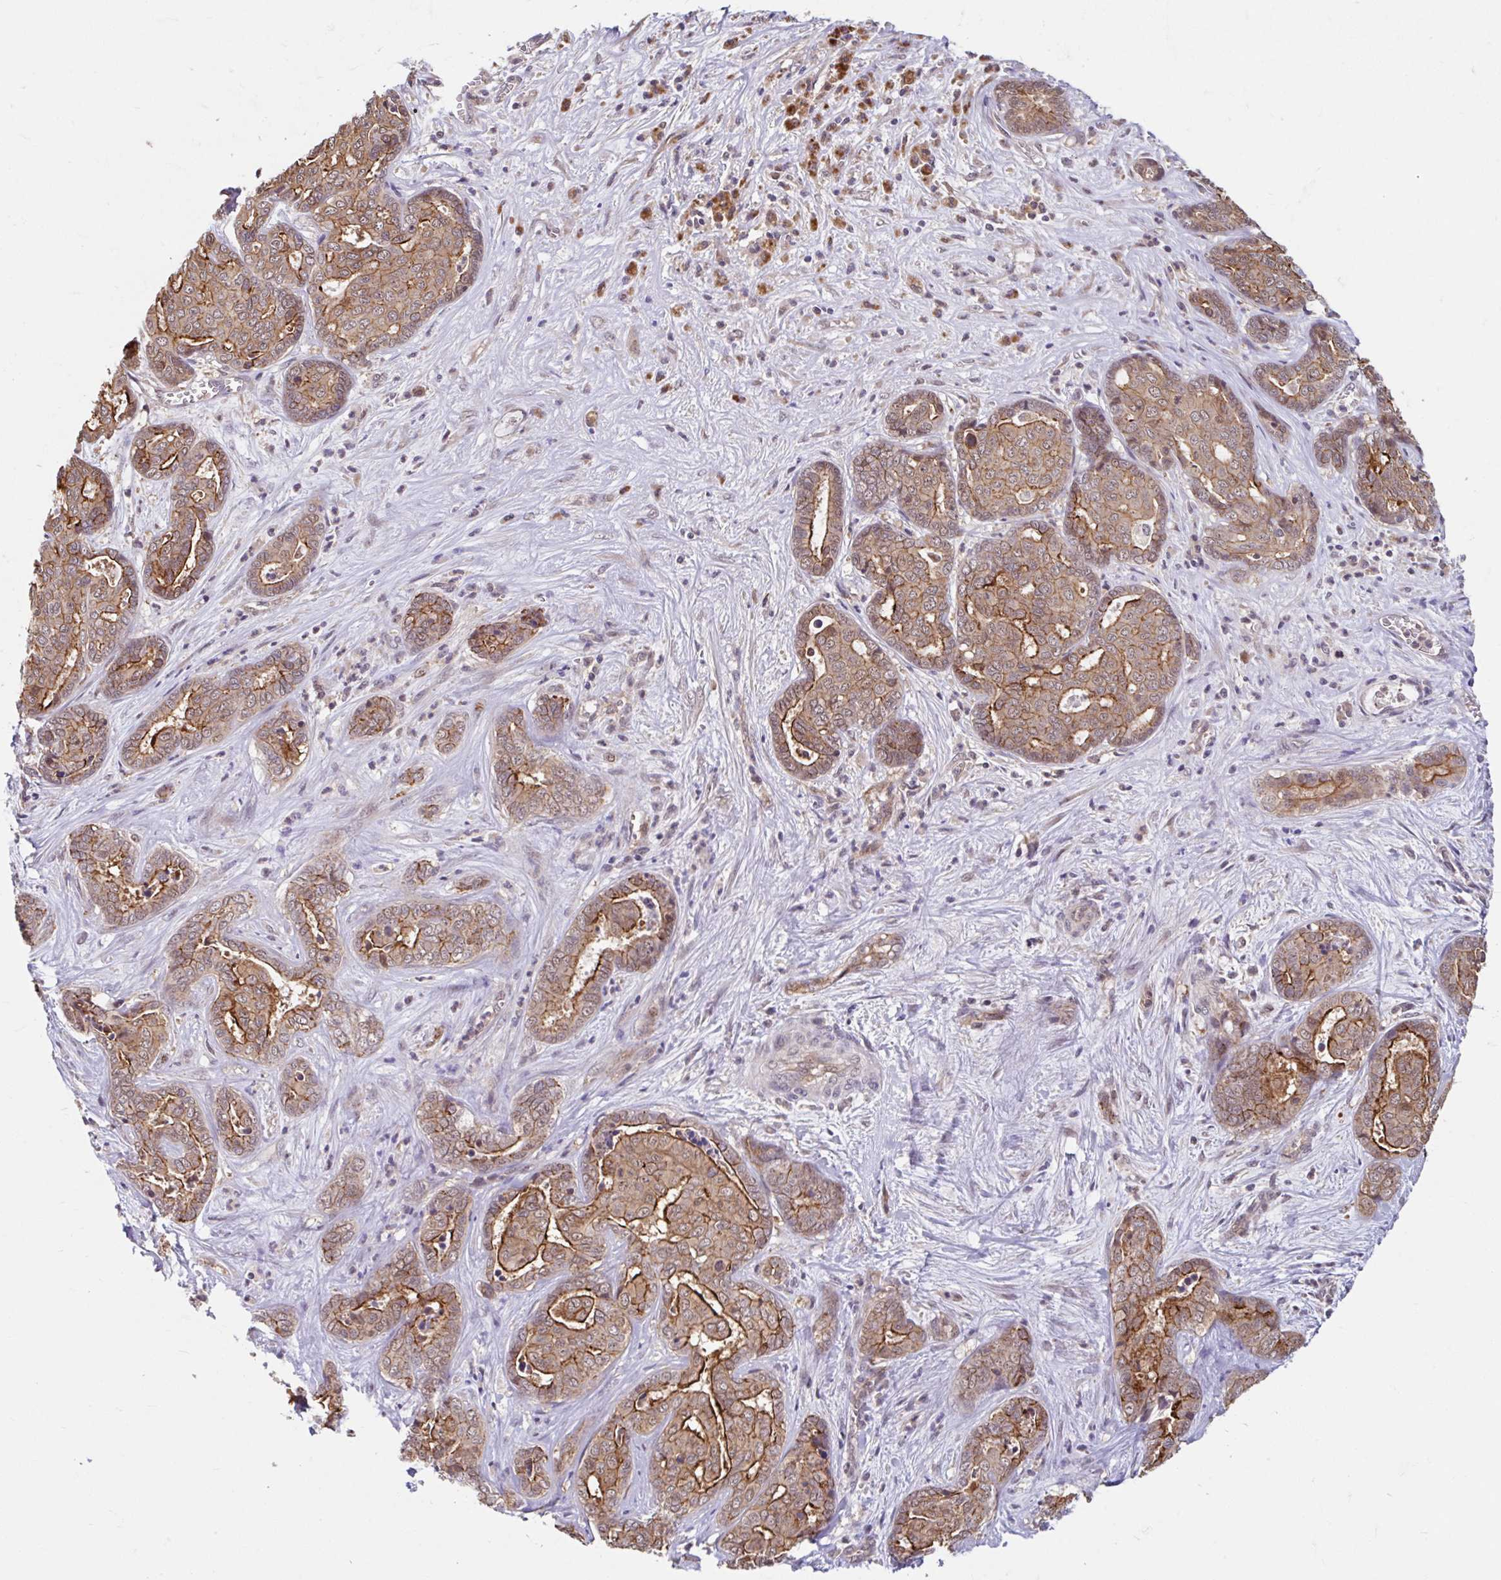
{"staining": {"intensity": "strong", "quantity": "25%-75%", "location": "cytoplasmic/membranous"}, "tissue": "liver cancer", "cell_type": "Tumor cells", "image_type": "cancer", "snomed": [{"axis": "morphology", "description": "Cholangiocarcinoma"}, {"axis": "topography", "description": "Liver"}], "caption": "Immunohistochemistry (IHC) histopathology image of human liver cancer stained for a protein (brown), which demonstrates high levels of strong cytoplasmic/membranous expression in about 25%-75% of tumor cells.", "gene": "STYXL1", "patient": {"sex": "female", "age": 64}}